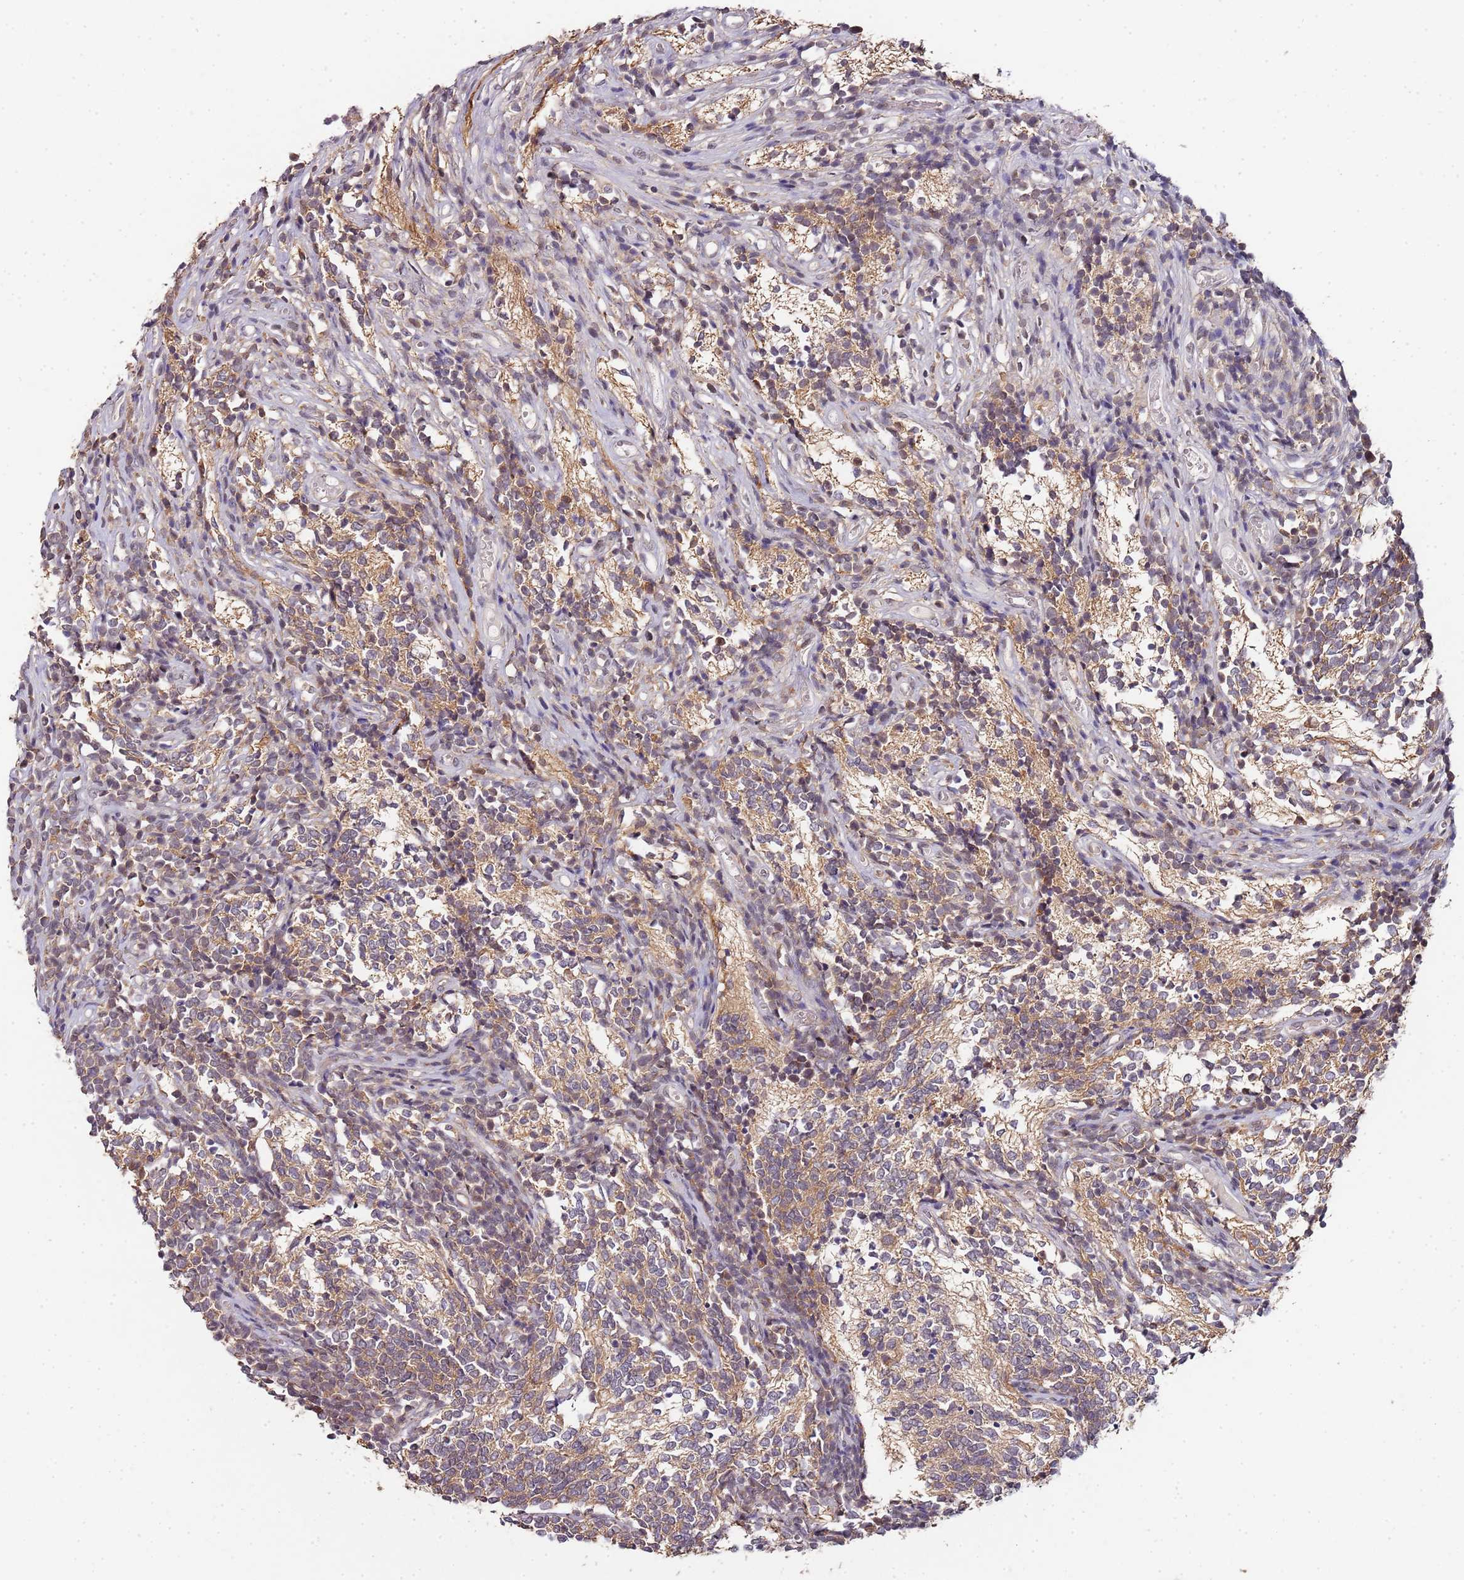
{"staining": {"intensity": "moderate", "quantity": ">75%", "location": "cytoplasmic/membranous"}, "tissue": "glioma", "cell_type": "Tumor cells", "image_type": "cancer", "snomed": [{"axis": "morphology", "description": "Glioma, malignant, Low grade"}, {"axis": "topography", "description": "Brain"}], "caption": "Immunohistochemical staining of human low-grade glioma (malignant) demonstrates medium levels of moderate cytoplasmic/membranous protein positivity in approximately >75% of tumor cells.", "gene": "LIN37", "patient": {"sex": "female", "age": 1}}